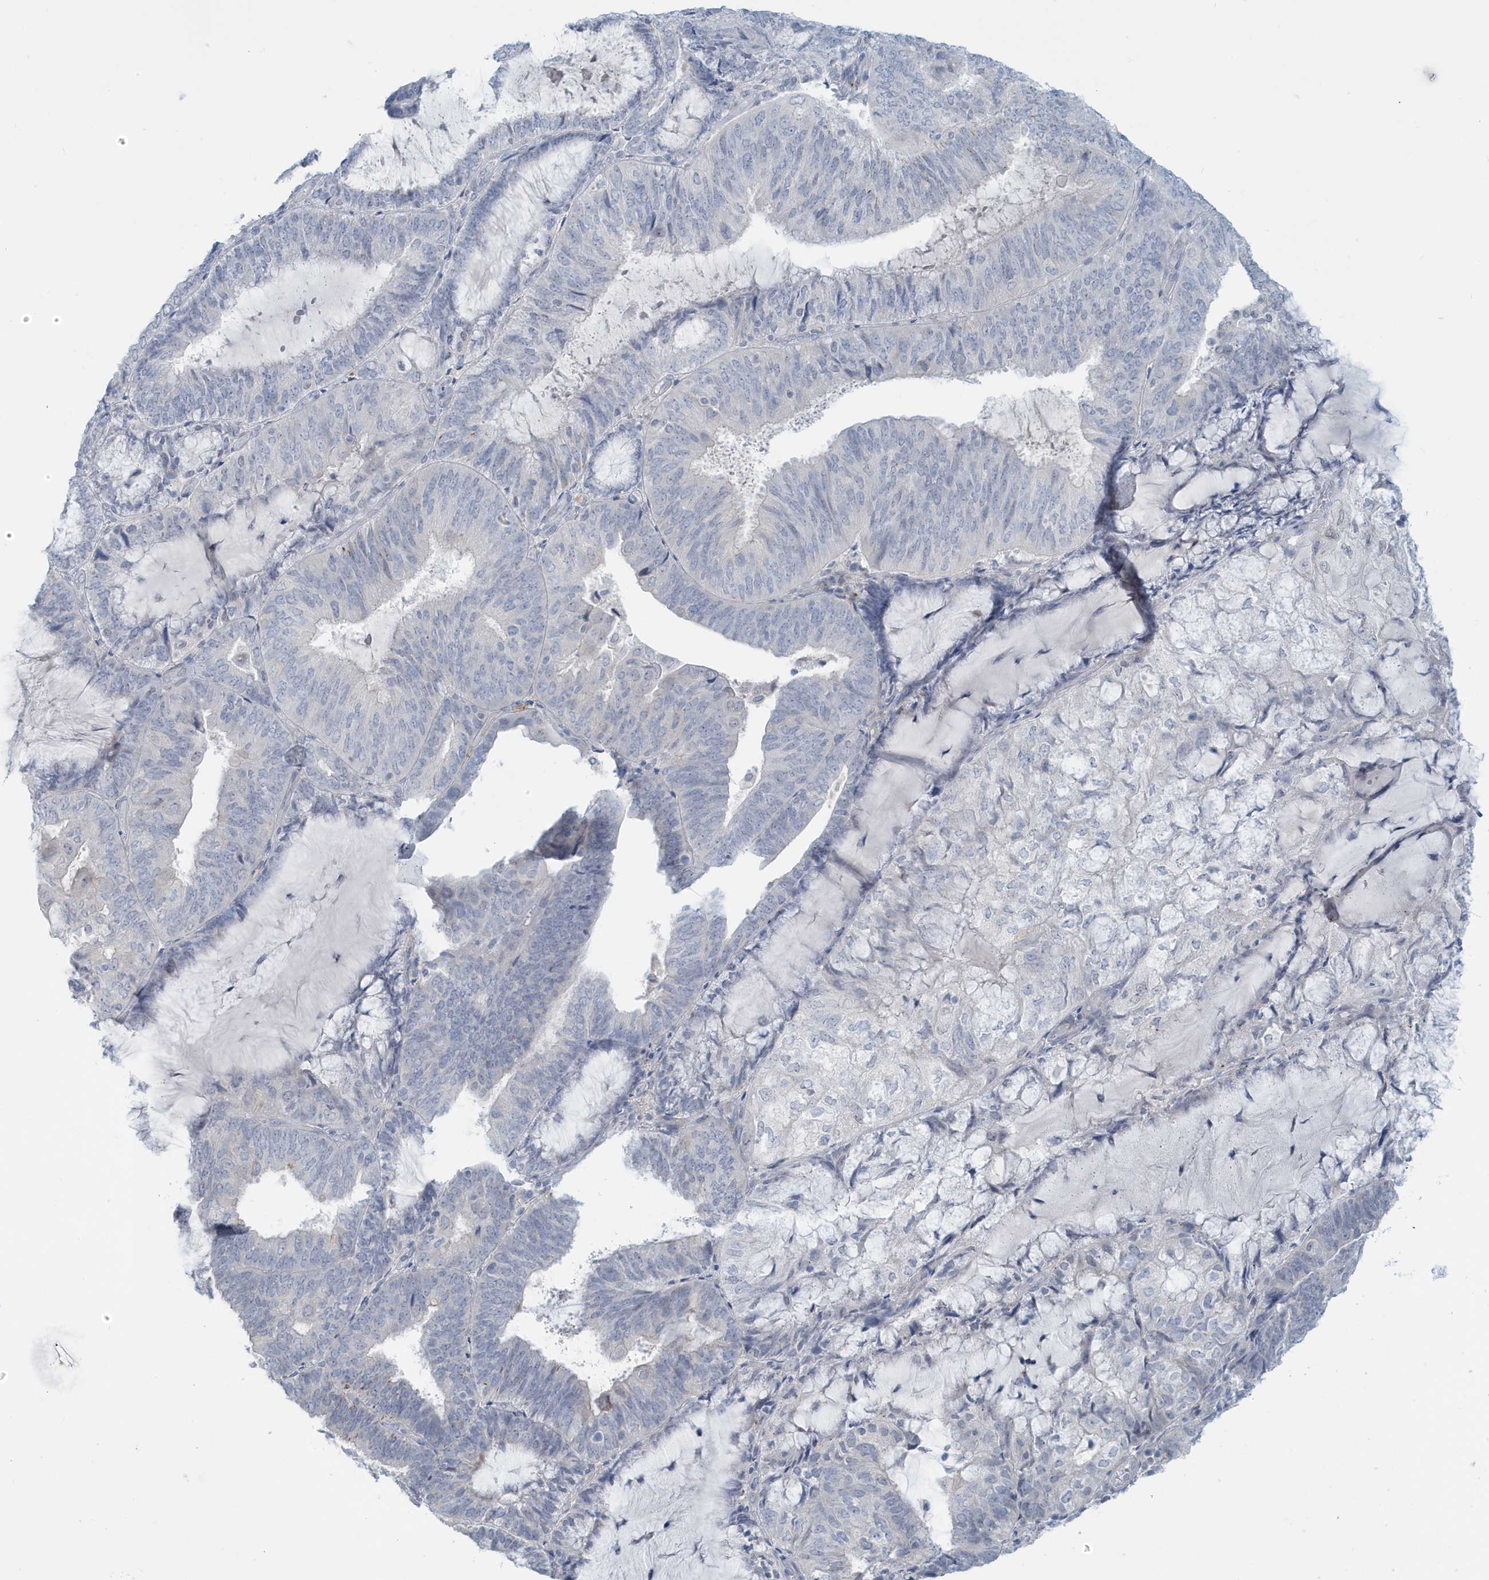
{"staining": {"intensity": "negative", "quantity": "none", "location": "none"}, "tissue": "endometrial cancer", "cell_type": "Tumor cells", "image_type": "cancer", "snomed": [{"axis": "morphology", "description": "Adenocarcinoma, NOS"}, {"axis": "topography", "description": "Endometrium"}], "caption": "The photomicrograph exhibits no significant expression in tumor cells of endometrial cancer (adenocarcinoma).", "gene": "PERM1", "patient": {"sex": "female", "age": 81}}